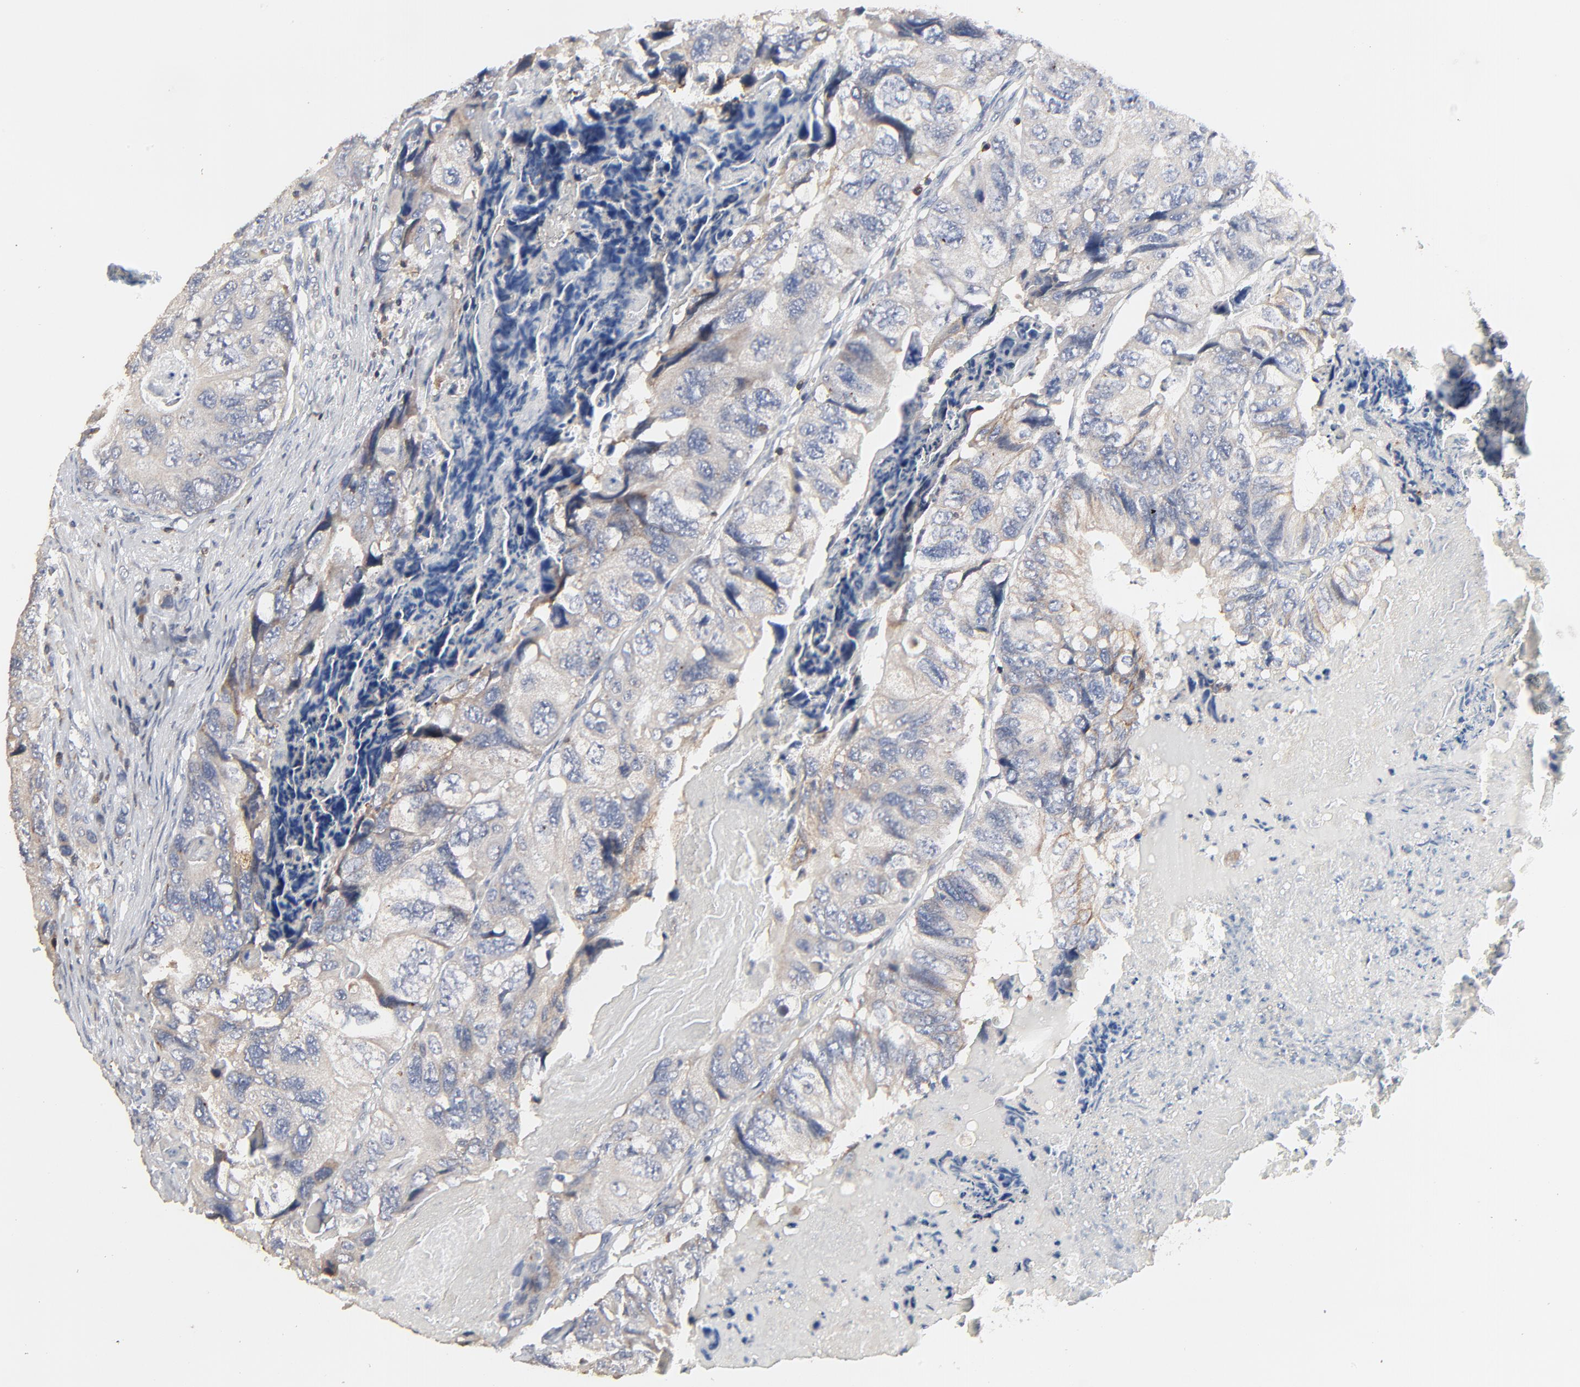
{"staining": {"intensity": "weak", "quantity": "25%-75%", "location": "cytoplasmic/membranous"}, "tissue": "colorectal cancer", "cell_type": "Tumor cells", "image_type": "cancer", "snomed": [{"axis": "morphology", "description": "Adenocarcinoma, NOS"}, {"axis": "topography", "description": "Rectum"}], "caption": "Adenocarcinoma (colorectal) stained with a protein marker exhibits weak staining in tumor cells.", "gene": "SKAP1", "patient": {"sex": "female", "age": 82}}